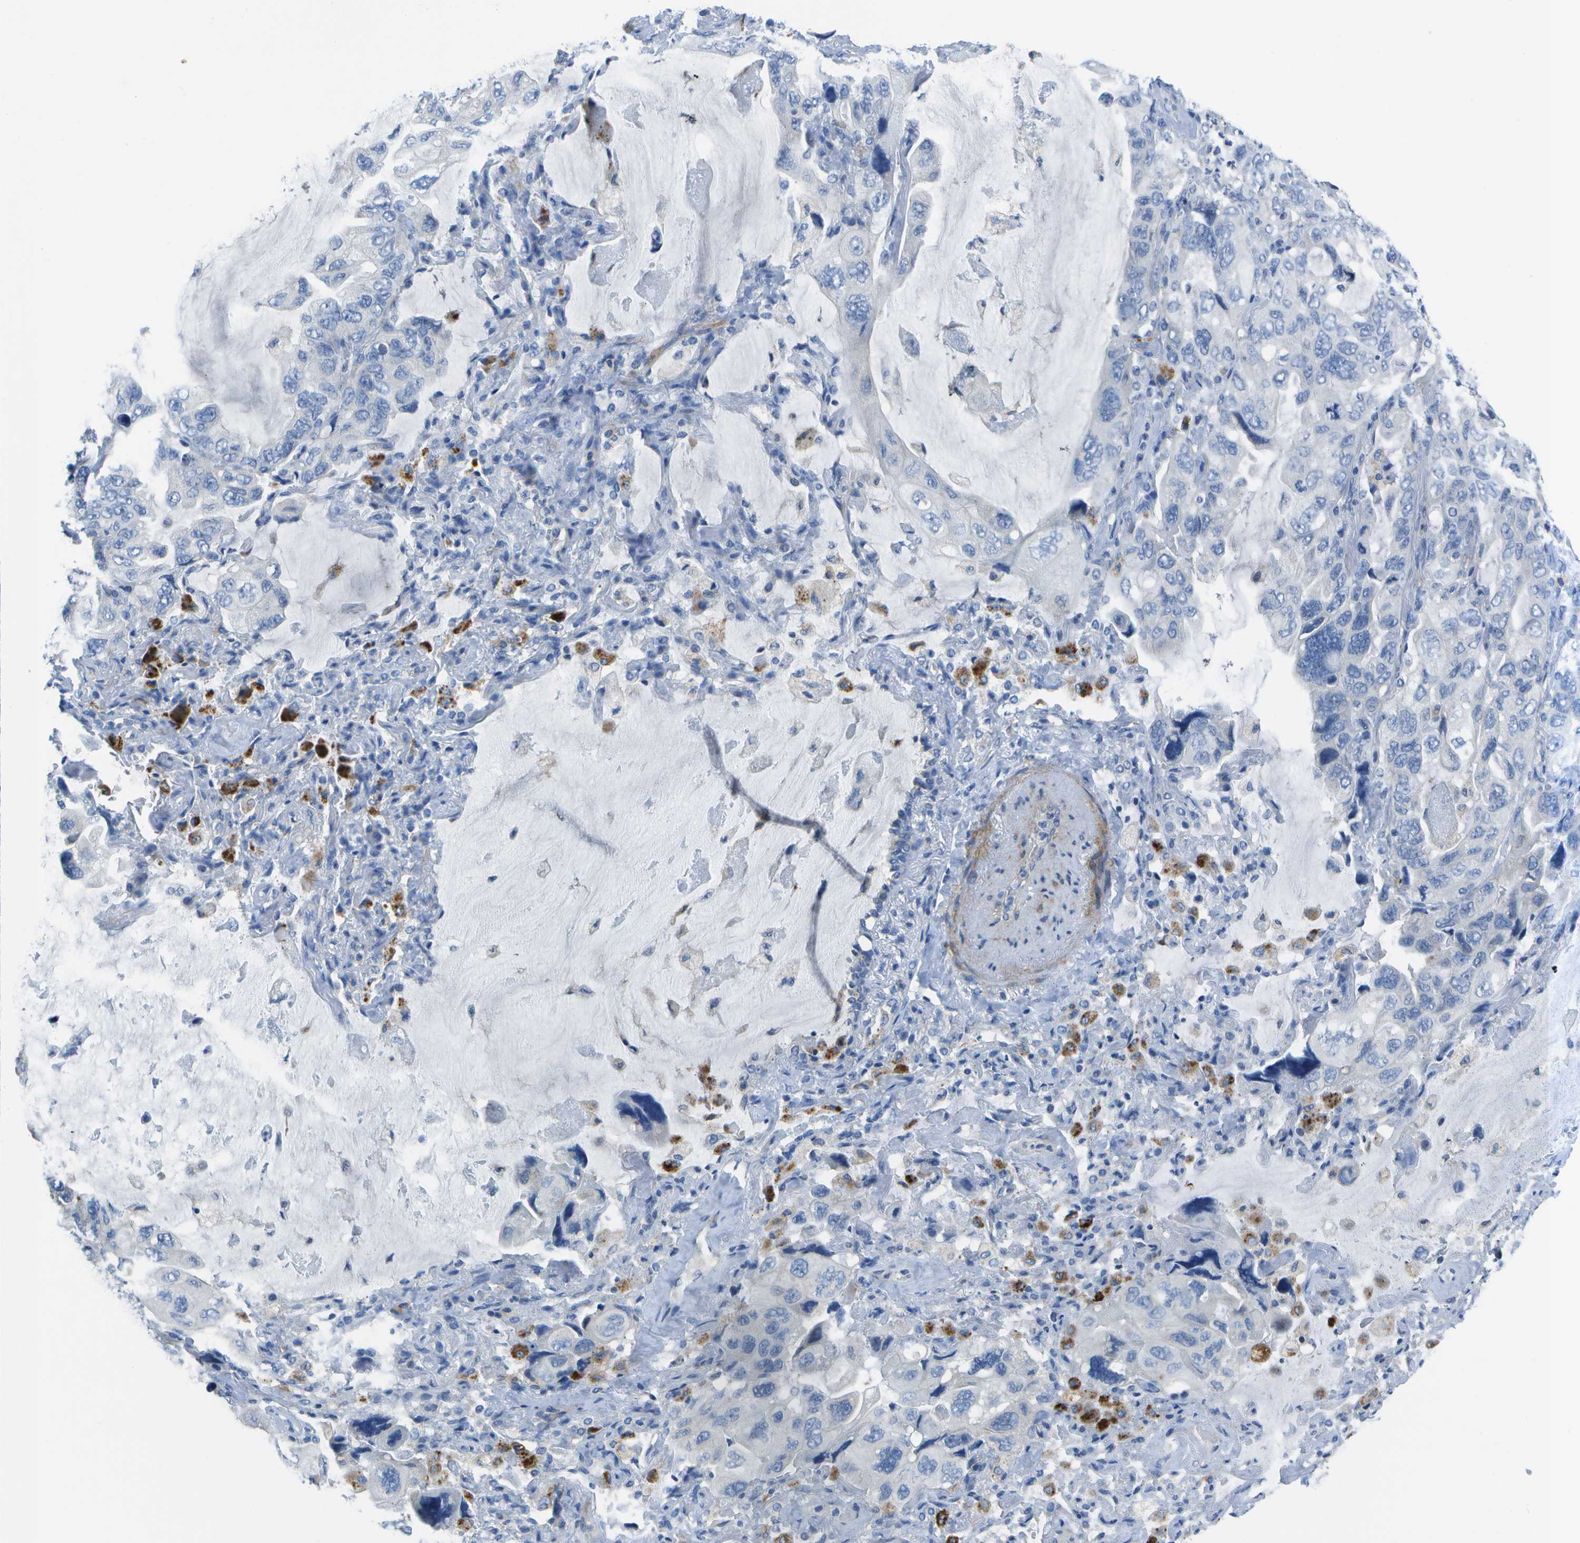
{"staining": {"intensity": "negative", "quantity": "none", "location": "none"}, "tissue": "lung cancer", "cell_type": "Tumor cells", "image_type": "cancer", "snomed": [{"axis": "morphology", "description": "Squamous cell carcinoma, NOS"}, {"axis": "topography", "description": "Lung"}], "caption": "This is an immunohistochemistry (IHC) histopathology image of lung cancer. There is no positivity in tumor cells.", "gene": "DCT", "patient": {"sex": "female", "age": 73}}